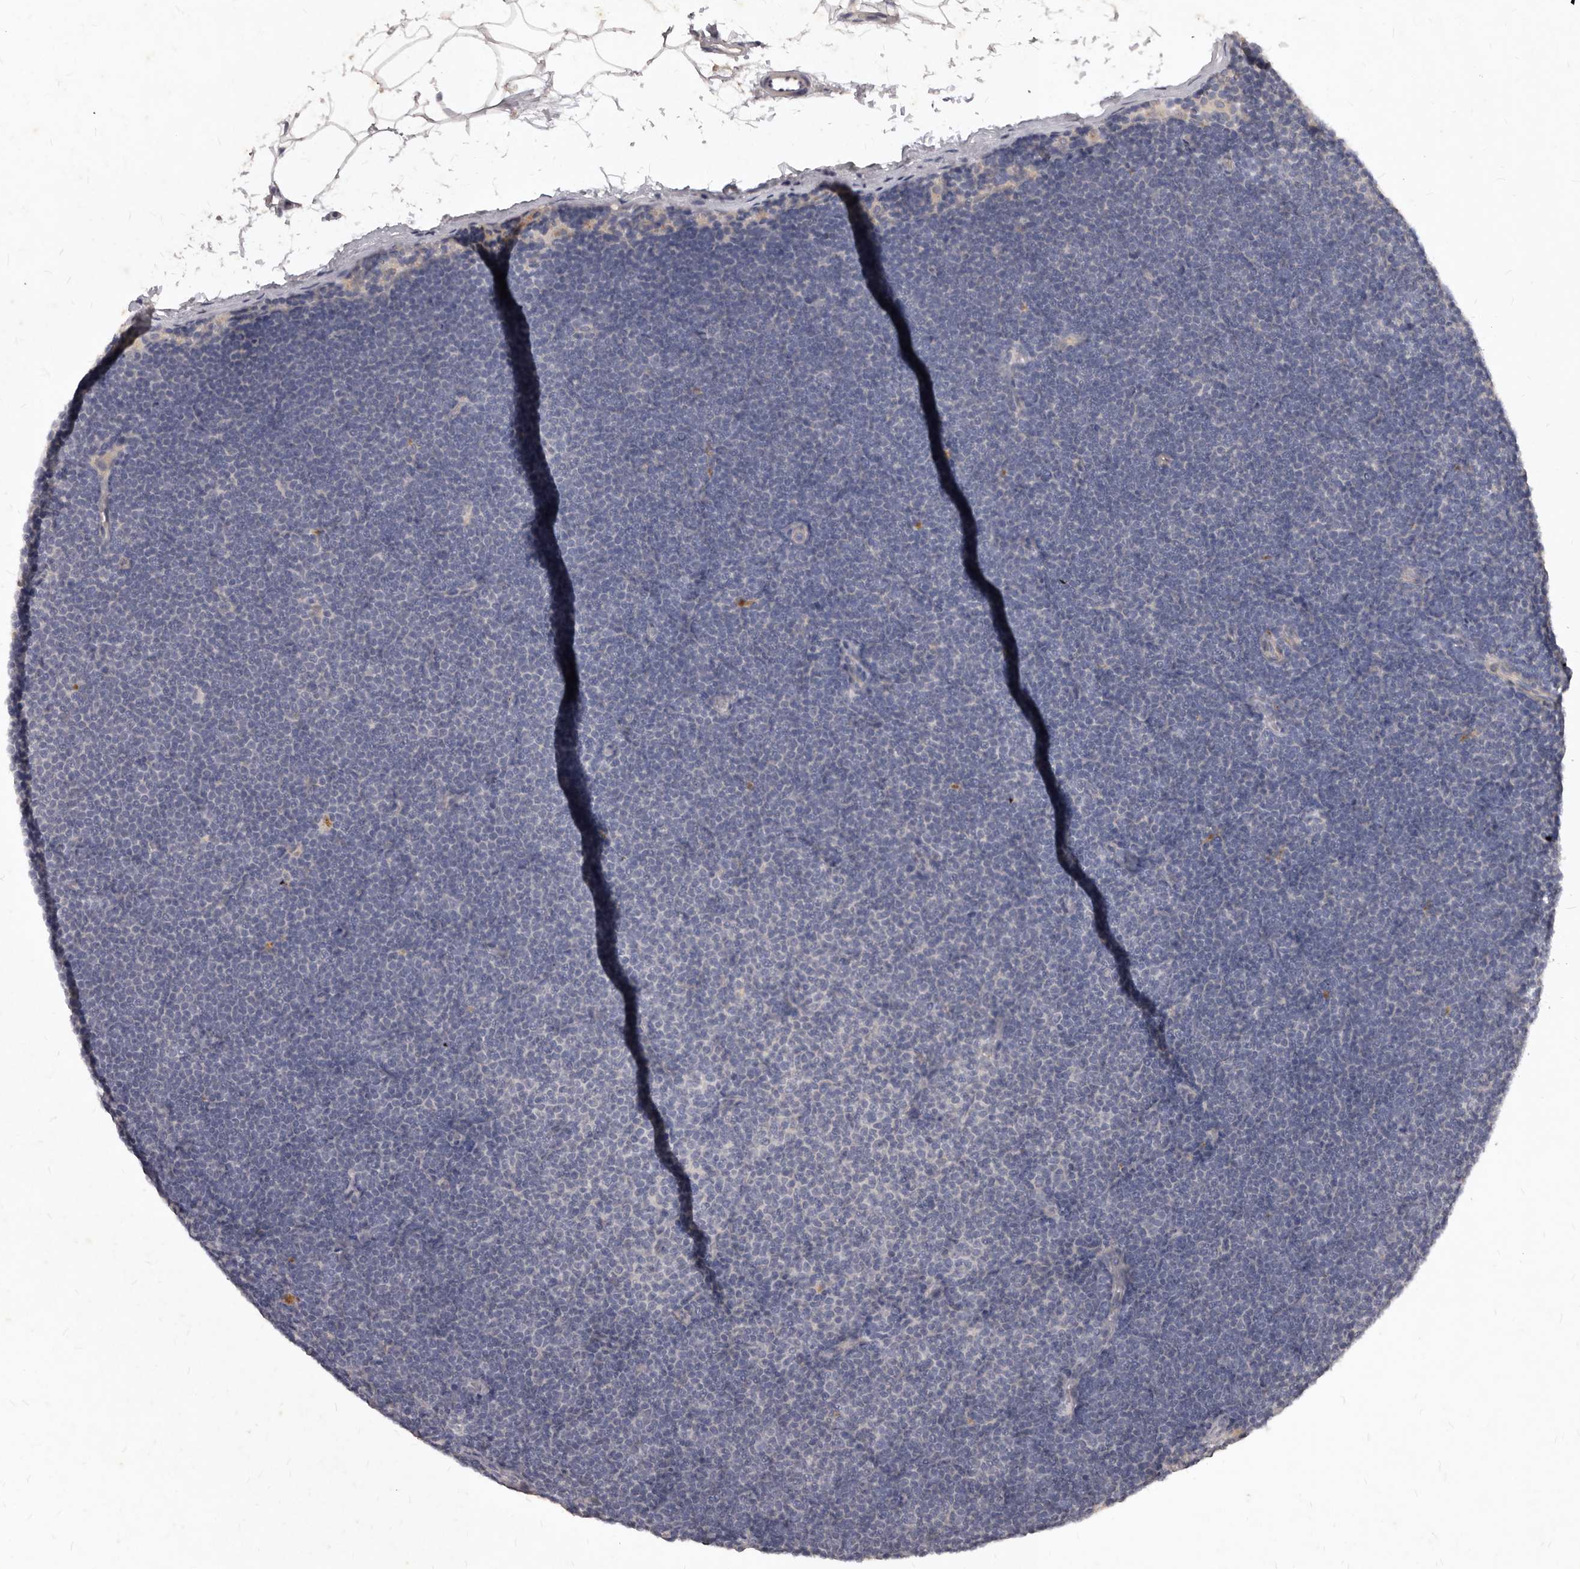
{"staining": {"intensity": "negative", "quantity": "none", "location": "none"}, "tissue": "lymphoma", "cell_type": "Tumor cells", "image_type": "cancer", "snomed": [{"axis": "morphology", "description": "Malignant lymphoma, non-Hodgkin's type, Low grade"}, {"axis": "topography", "description": "Lymph node"}], "caption": "Tumor cells show no significant staining in low-grade malignant lymphoma, non-Hodgkin's type. (DAB immunohistochemistry (IHC) visualized using brightfield microscopy, high magnification).", "gene": "GPRC5C", "patient": {"sex": "female", "age": 53}}